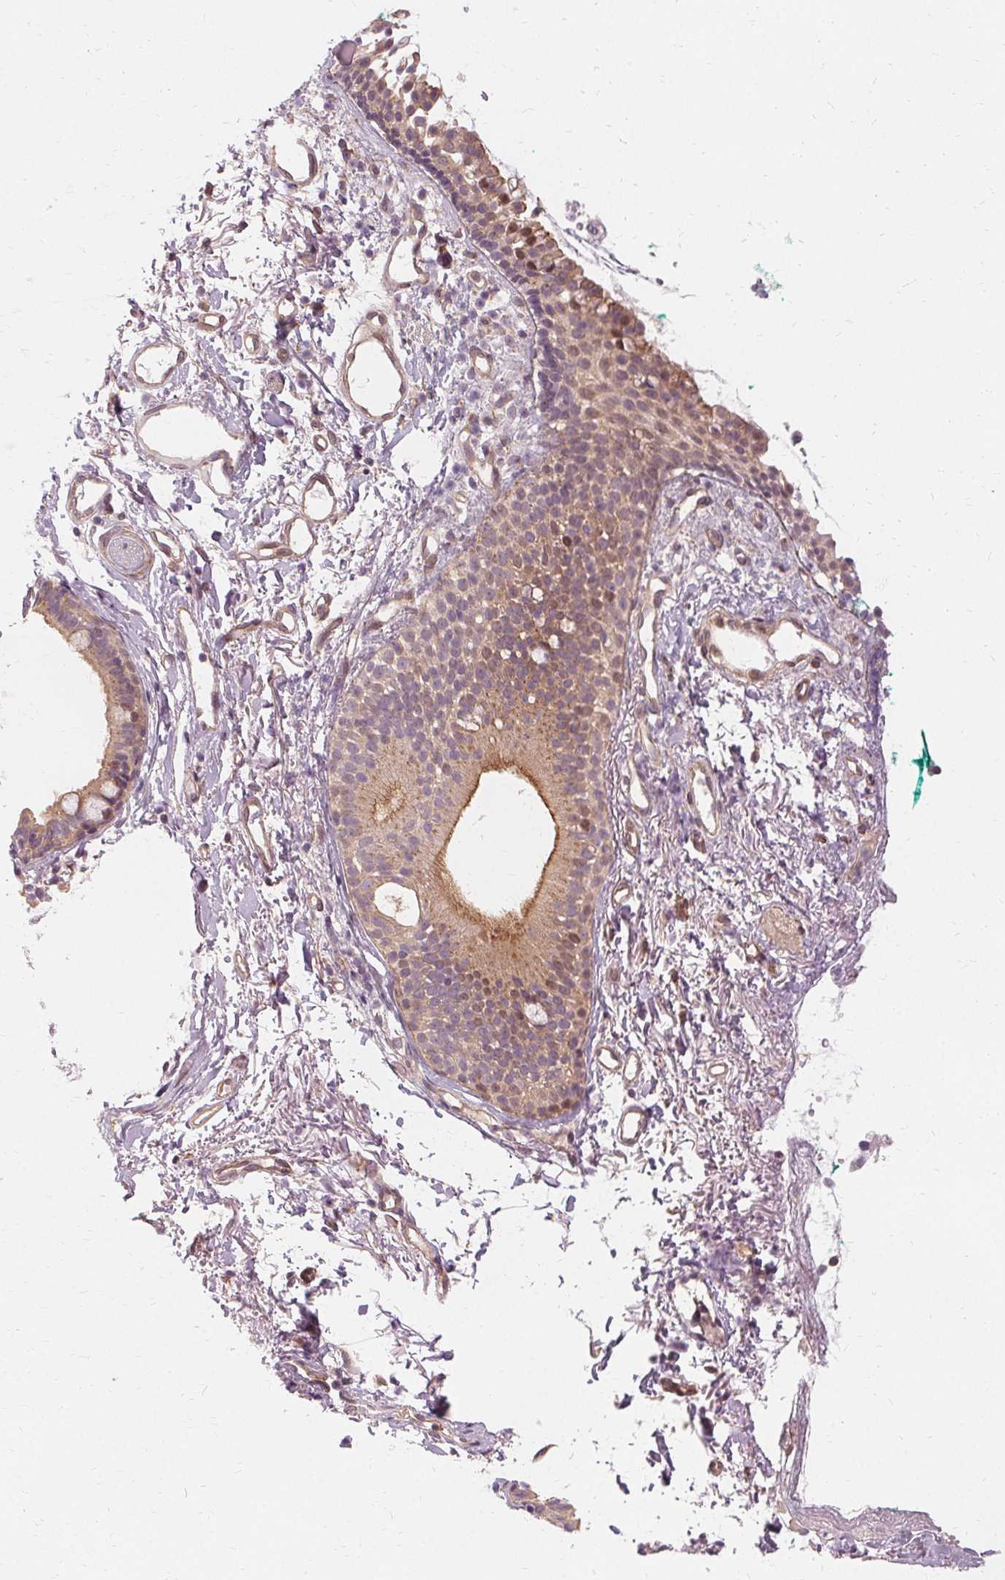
{"staining": {"intensity": "weak", "quantity": "25%-75%", "location": "cytoplasmic/membranous"}, "tissue": "nasopharynx", "cell_type": "Respiratory epithelial cells", "image_type": "normal", "snomed": [{"axis": "morphology", "description": "Normal tissue, NOS"}, {"axis": "morphology", "description": "Basal cell carcinoma"}, {"axis": "topography", "description": "Cartilage tissue"}, {"axis": "topography", "description": "Nasopharynx"}, {"axis": "topography", "description": "Oral tissue"}], "caption": "An immunohistochemistry (IHC) image of unremarkable tissue is shown. Protein staining in brown highlights weak cytoplasmic/membranous positivity in nasopharynx within respiratory epithelial cells. (DAB IHC, brown staining for protein, blue staining for nuclei).", "gene": "USP8", "patient": {"sex": "female", "age": 77}}